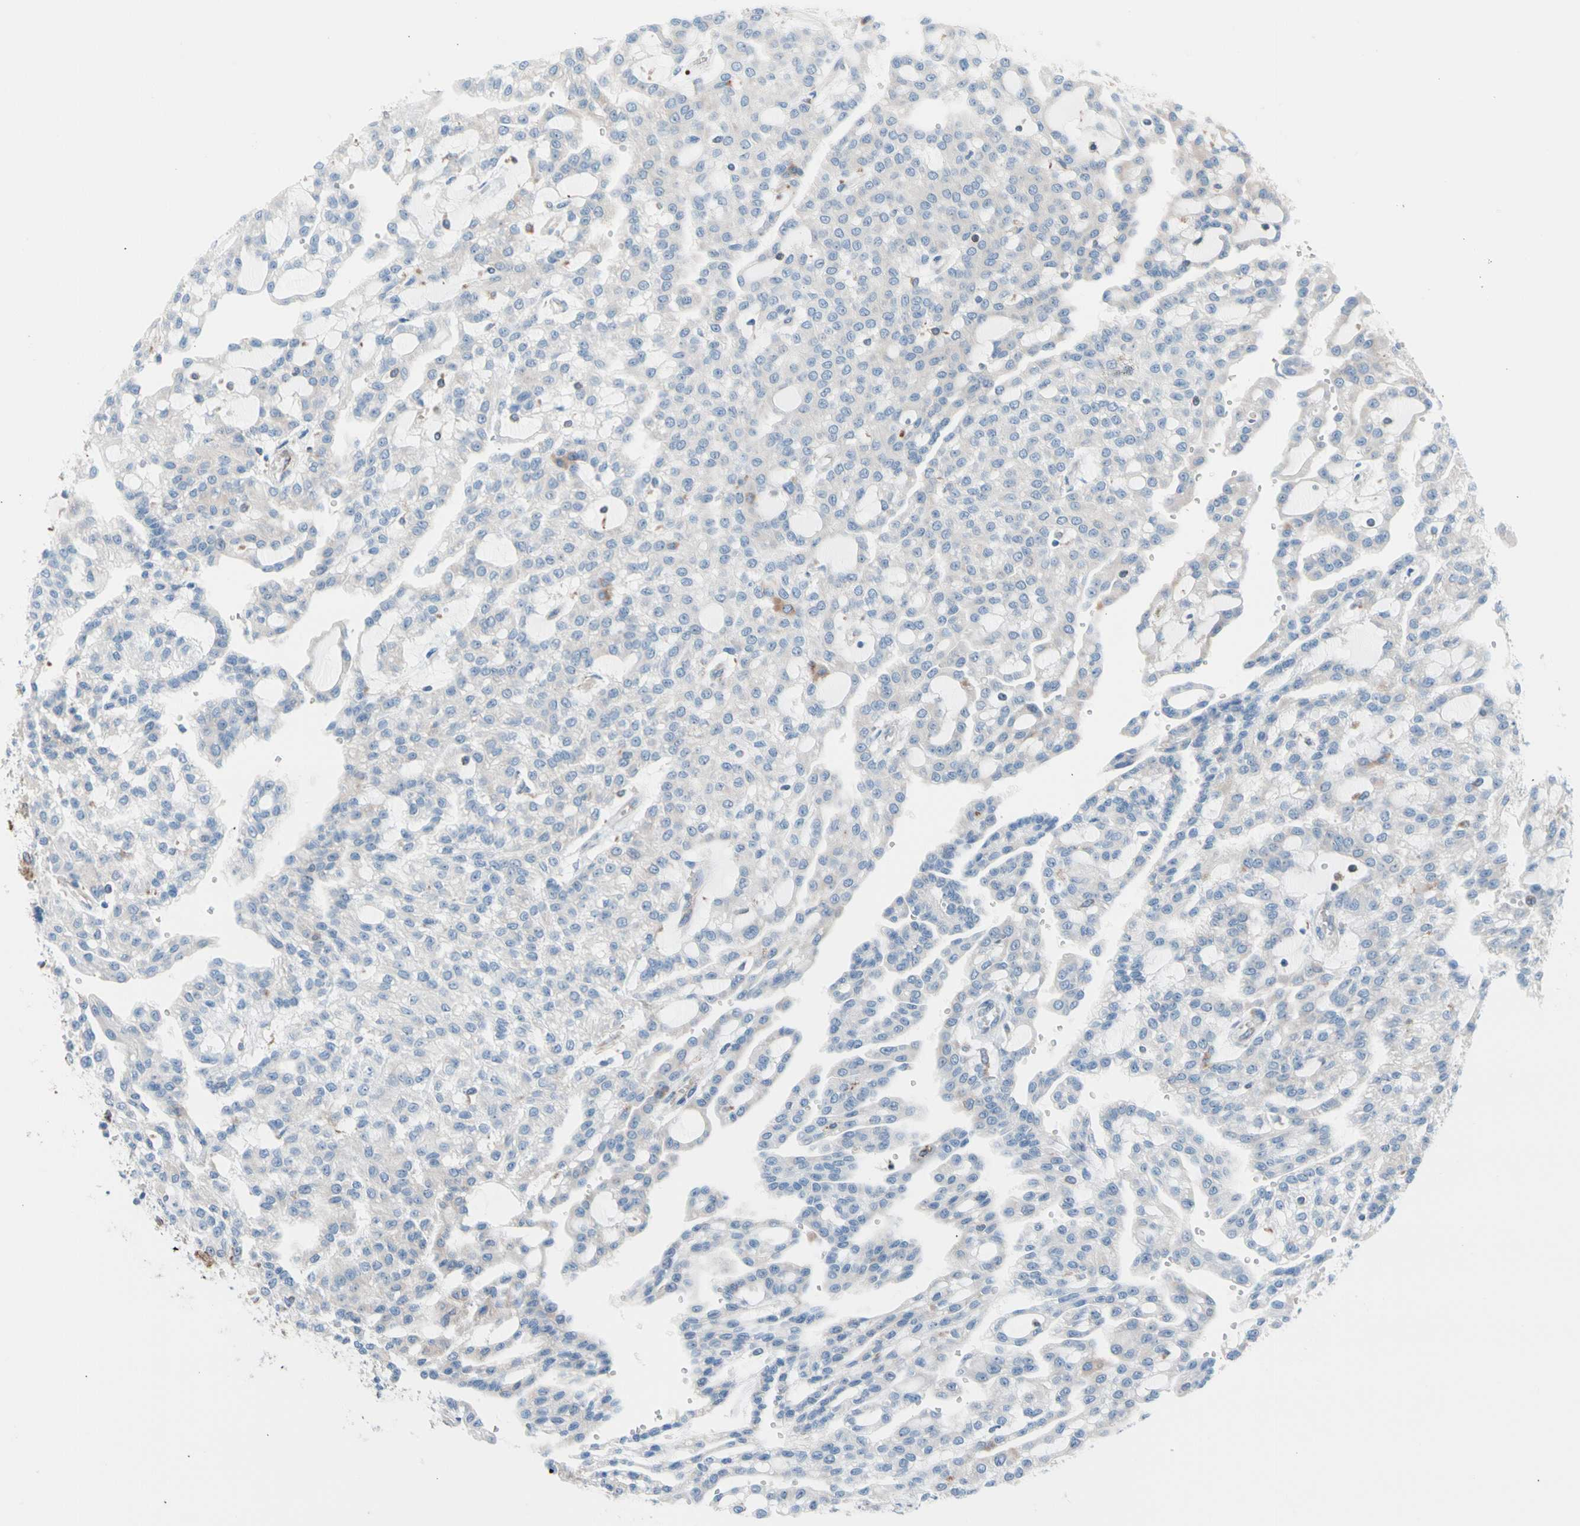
{"staining": {"intensity": "negative", "quantity": "none", "location": "none"}, "tissue": "renal cancer", "cell_type": "Tumor cells", "image_type": "cancer", "snomed": [{"axis": "morphology", "description": "Adenocarcinoma, NOS"}, {"axis": "topography", "description": "Kidney"}], "caption": "IHC photomicrograph of neoplastic tissue: human renal cancer stained with DAB (3,3'-diaminobenzidine) exhibits no significant protein positivity in tumor cells. (Immunohistochemistry (ihc), brightfield microscopy, high magnification).", "gene": "HK1", "patient": {"sex": "male", "age": 63}}